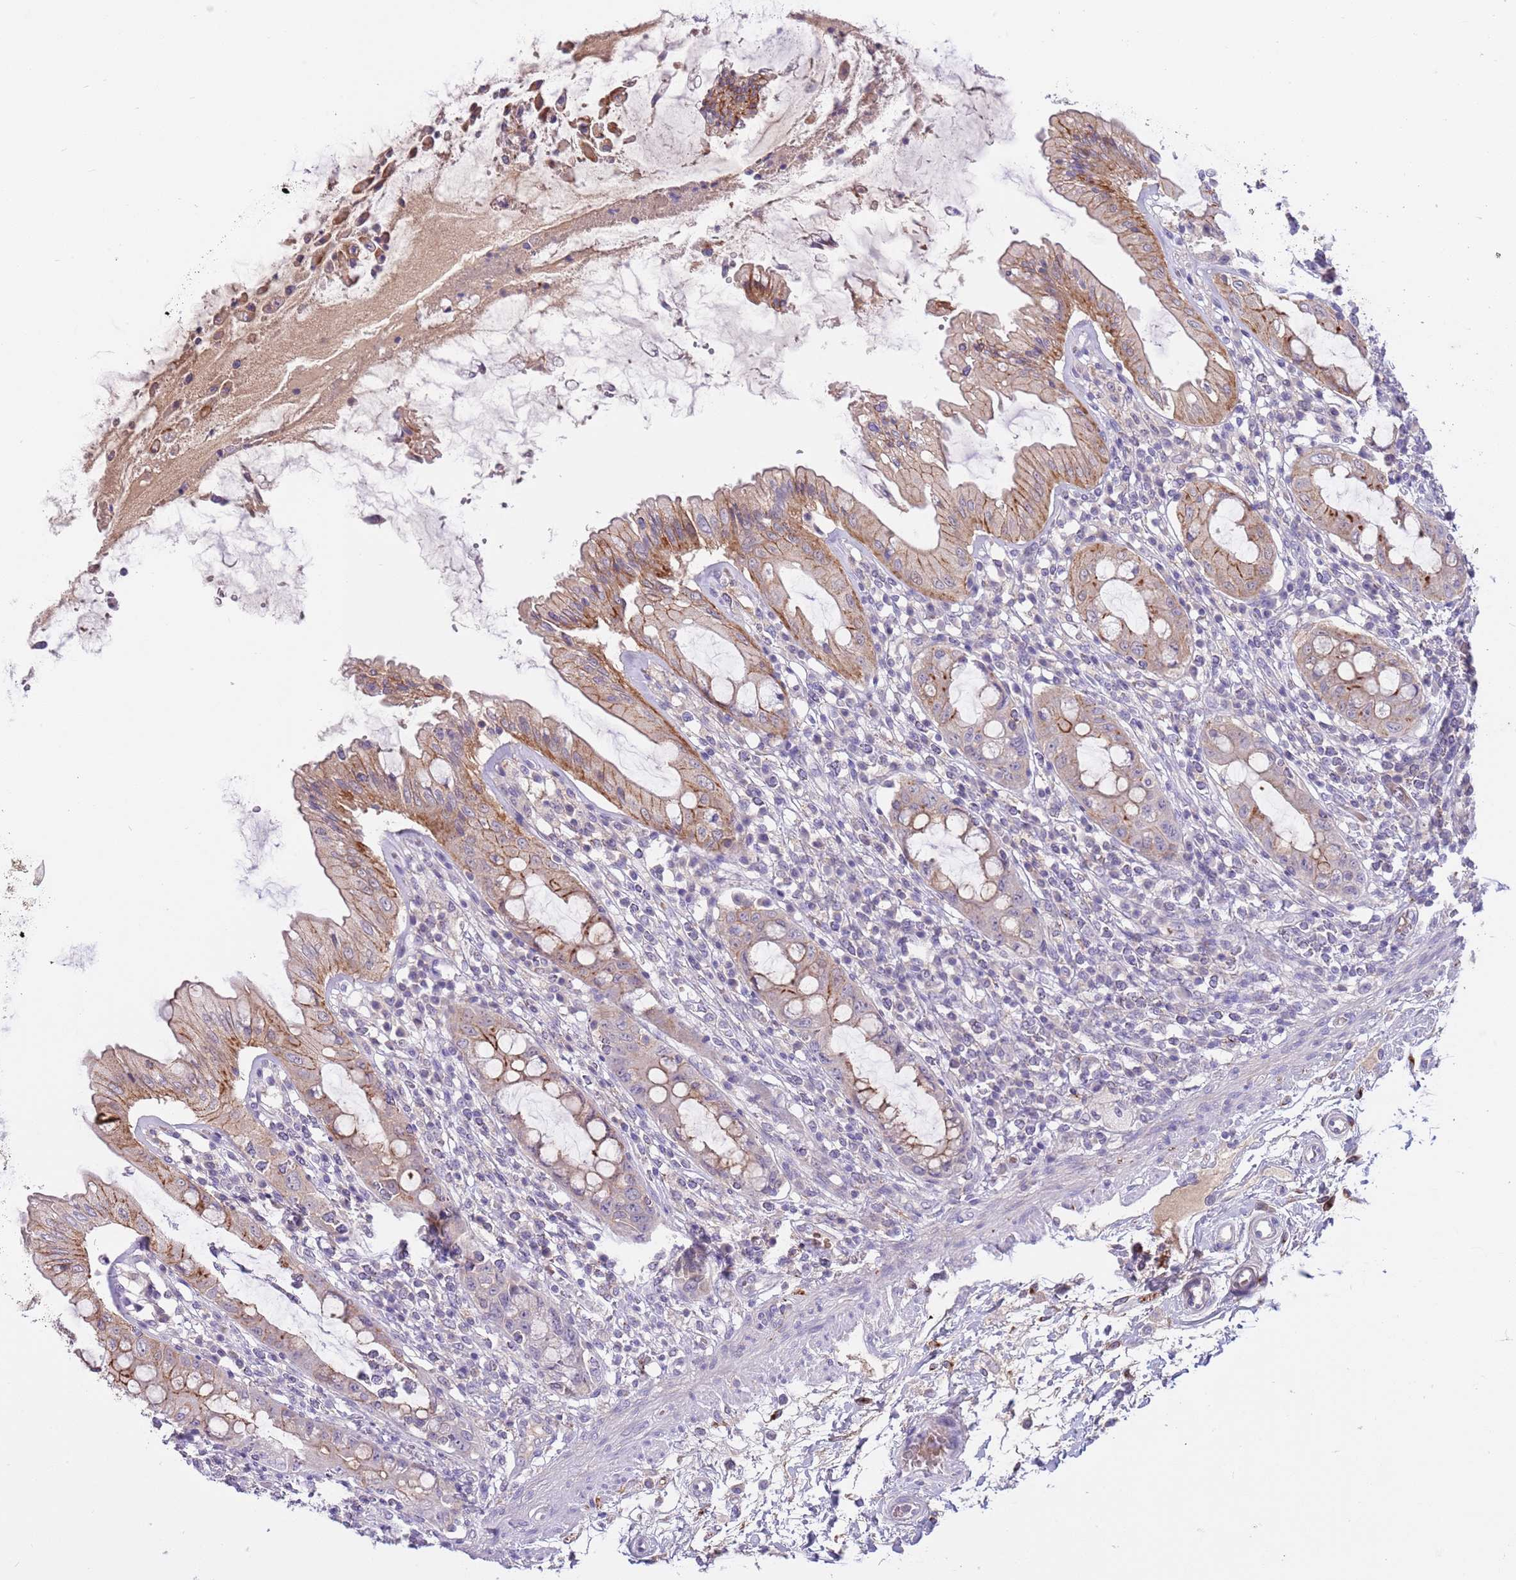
{"staining": {"intensity": "moderate", "quantity": "25%-75%", "location": "cytoplasmic/membranous"}, "tissue": "rectum", "cell_type": "Glandular cells", "image_type": "normal", "snomed": [{"axis": "morphology", "description": "Normal tissue, NOS"}, {"axis": "topography", "description": "Rectum"}], "caption": "High-magnification brightfield microscopy of unremarkable rectum stained with DAB (brown) and counterstained with hematoxylin (blue). glandular cells exhibit moderate cytoplasmic/membranous positivity is seen in about25%-75% of cells. (DAB (3,3'-diaminobenzidine) = brown stain, brightfield microscopy at high magnification).", "gene": "CFAP73", "patient": {"sex": "female", "age": 57}}